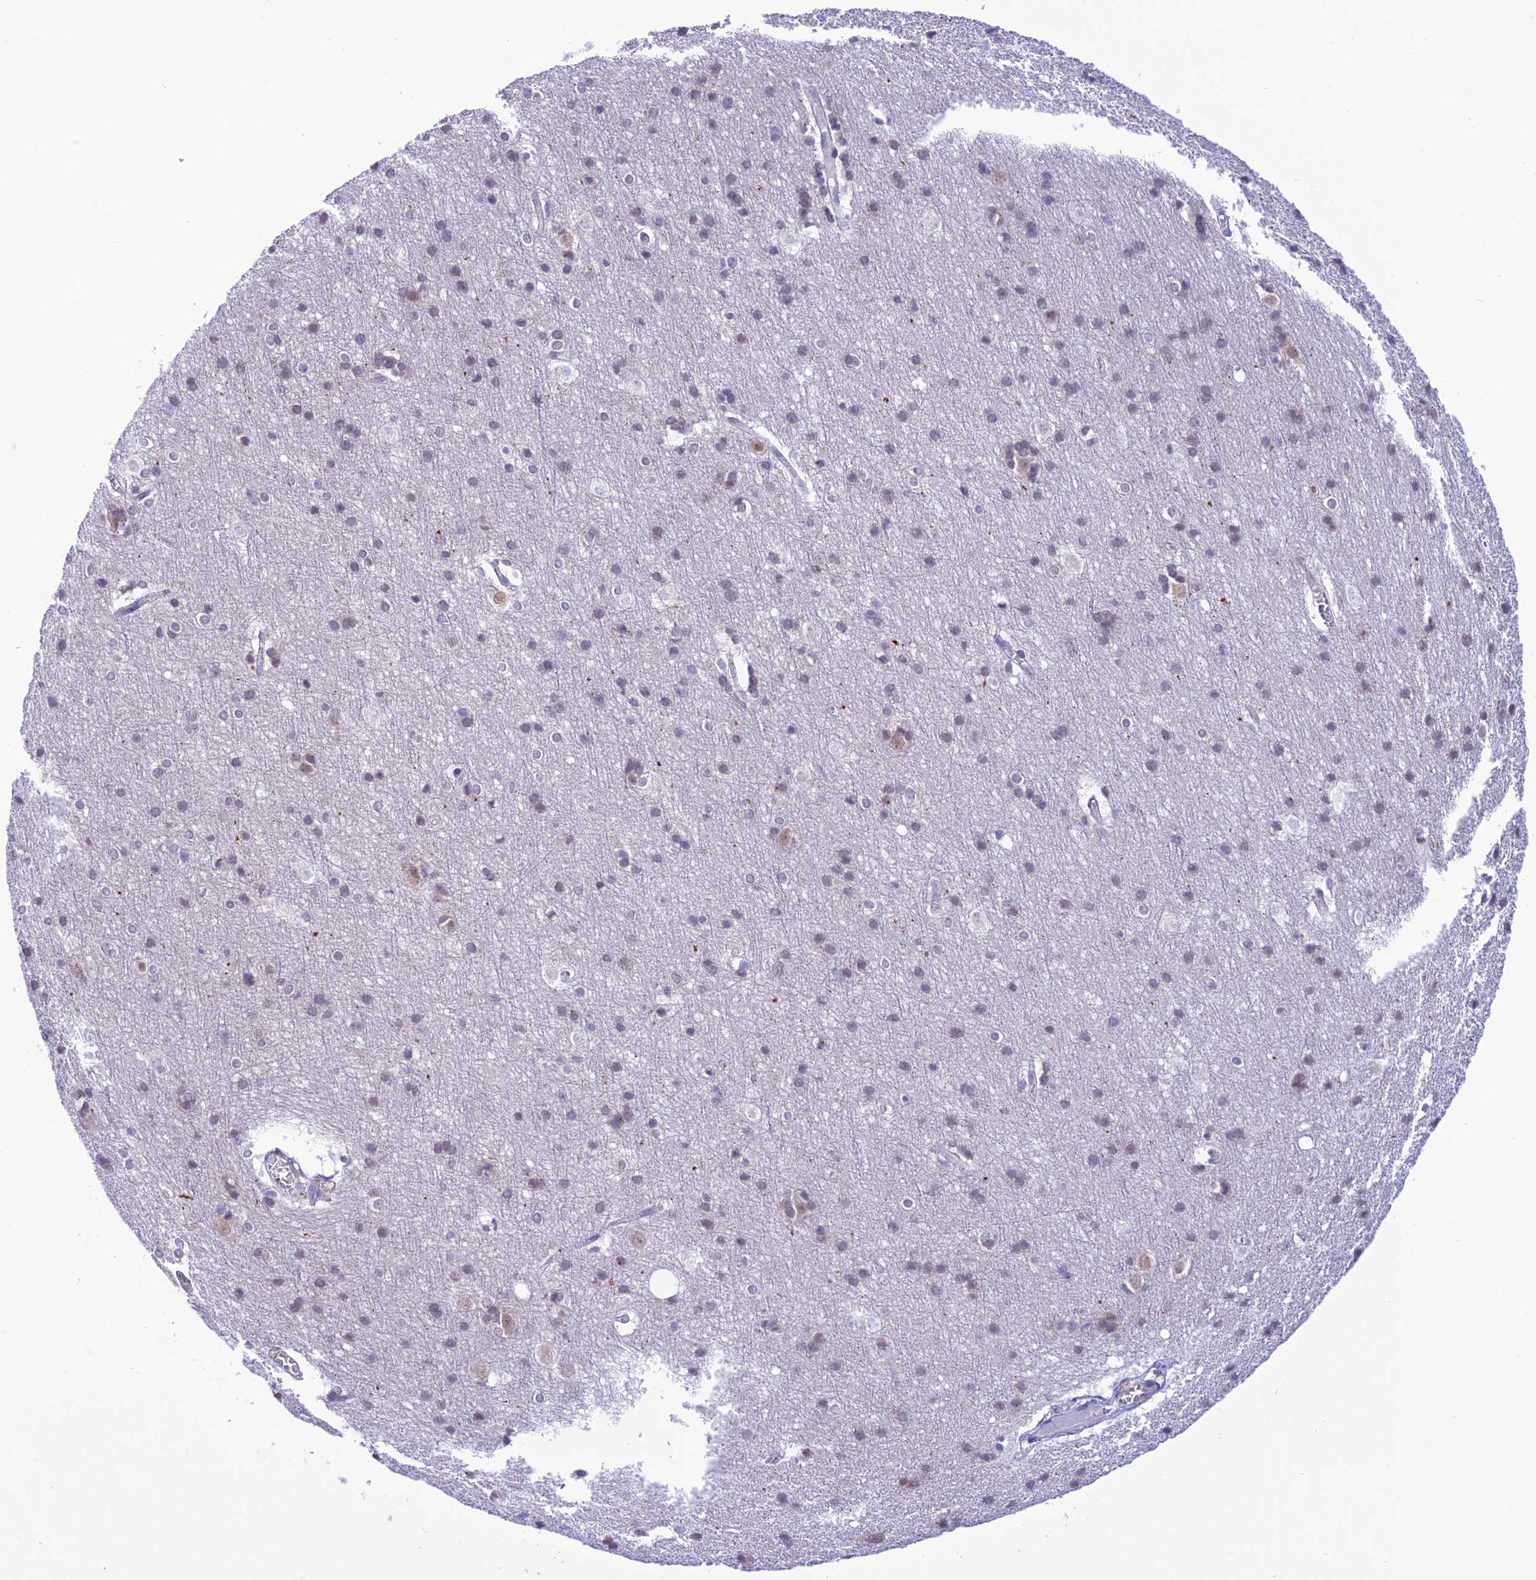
{"staining": {"intensity": "negative", "quantity": "none", "location": "none"}, "tissue": "cerebral cortex", "cell_type": "Endothelial cells", "image_type": "normal", "snomed": [{"axis": "morphology", "description": "Normal tissue, NOS"}, {"axis": "topography", "description": "Cerebral cortex"}], "caption": "A micrograph of cerebral cortex stained for a protein displays no brown staining in endothelial cells.", "gene": "RNF126", "patient": {"sex": "male", "age": 54}}